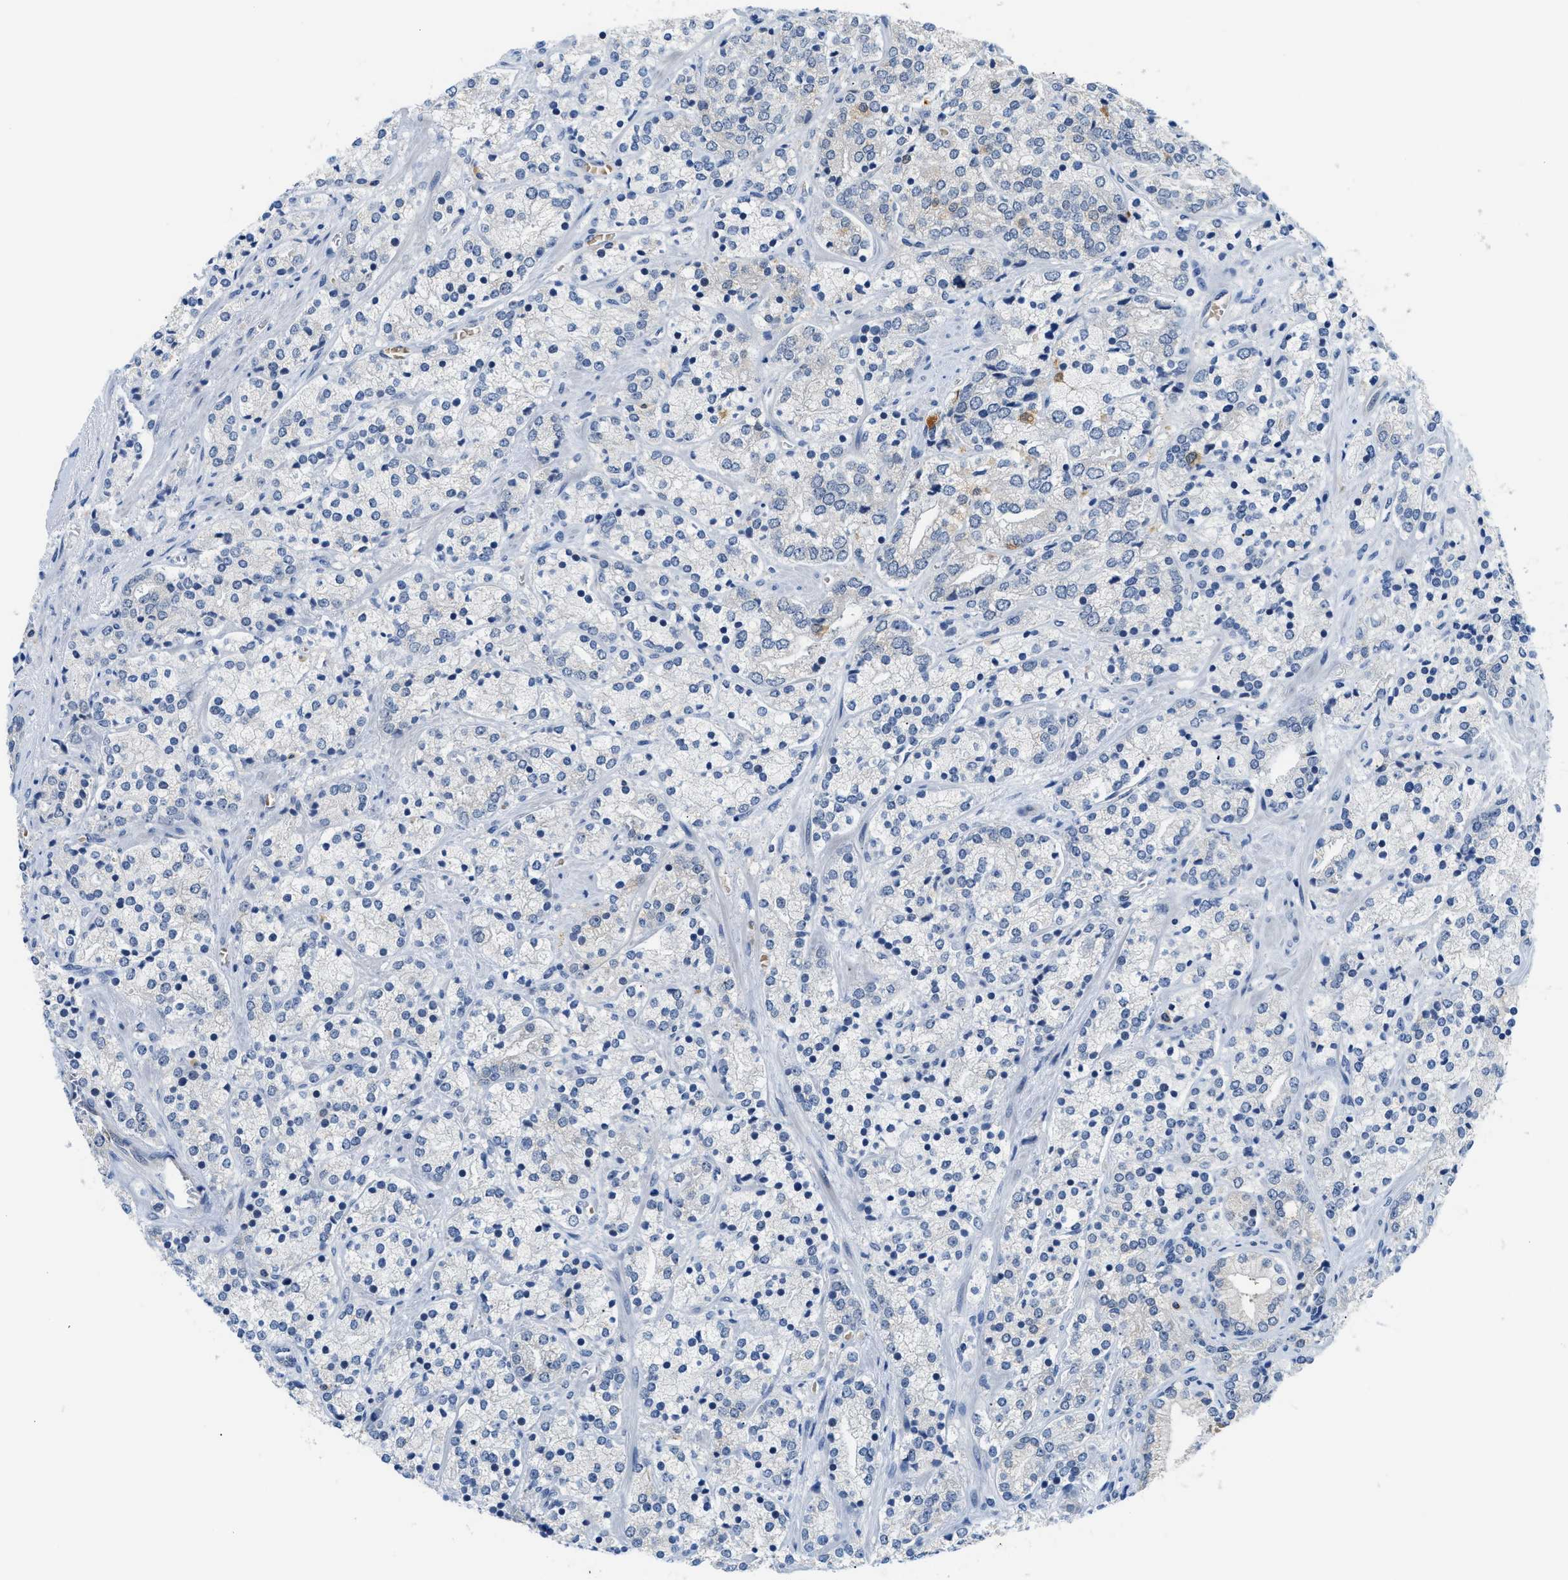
{"staining": {"intensity": "negative", "quantity": "none", "location": "none"}, "tissue": "prostate cancer", "cell_type": "Tumor cells", "image_type": "cancer", "snomed": [{"axis": "morphology", "description": "Adenocarcinoma, High grade"}, {"axis": "topography", "description": "Prostate"}], "caption": "The photomicrograph displays no significant expression in tumor cells of prostate cancer.", "gene": "PSAT1", "patient": {"sex": "male", "age": 71}}